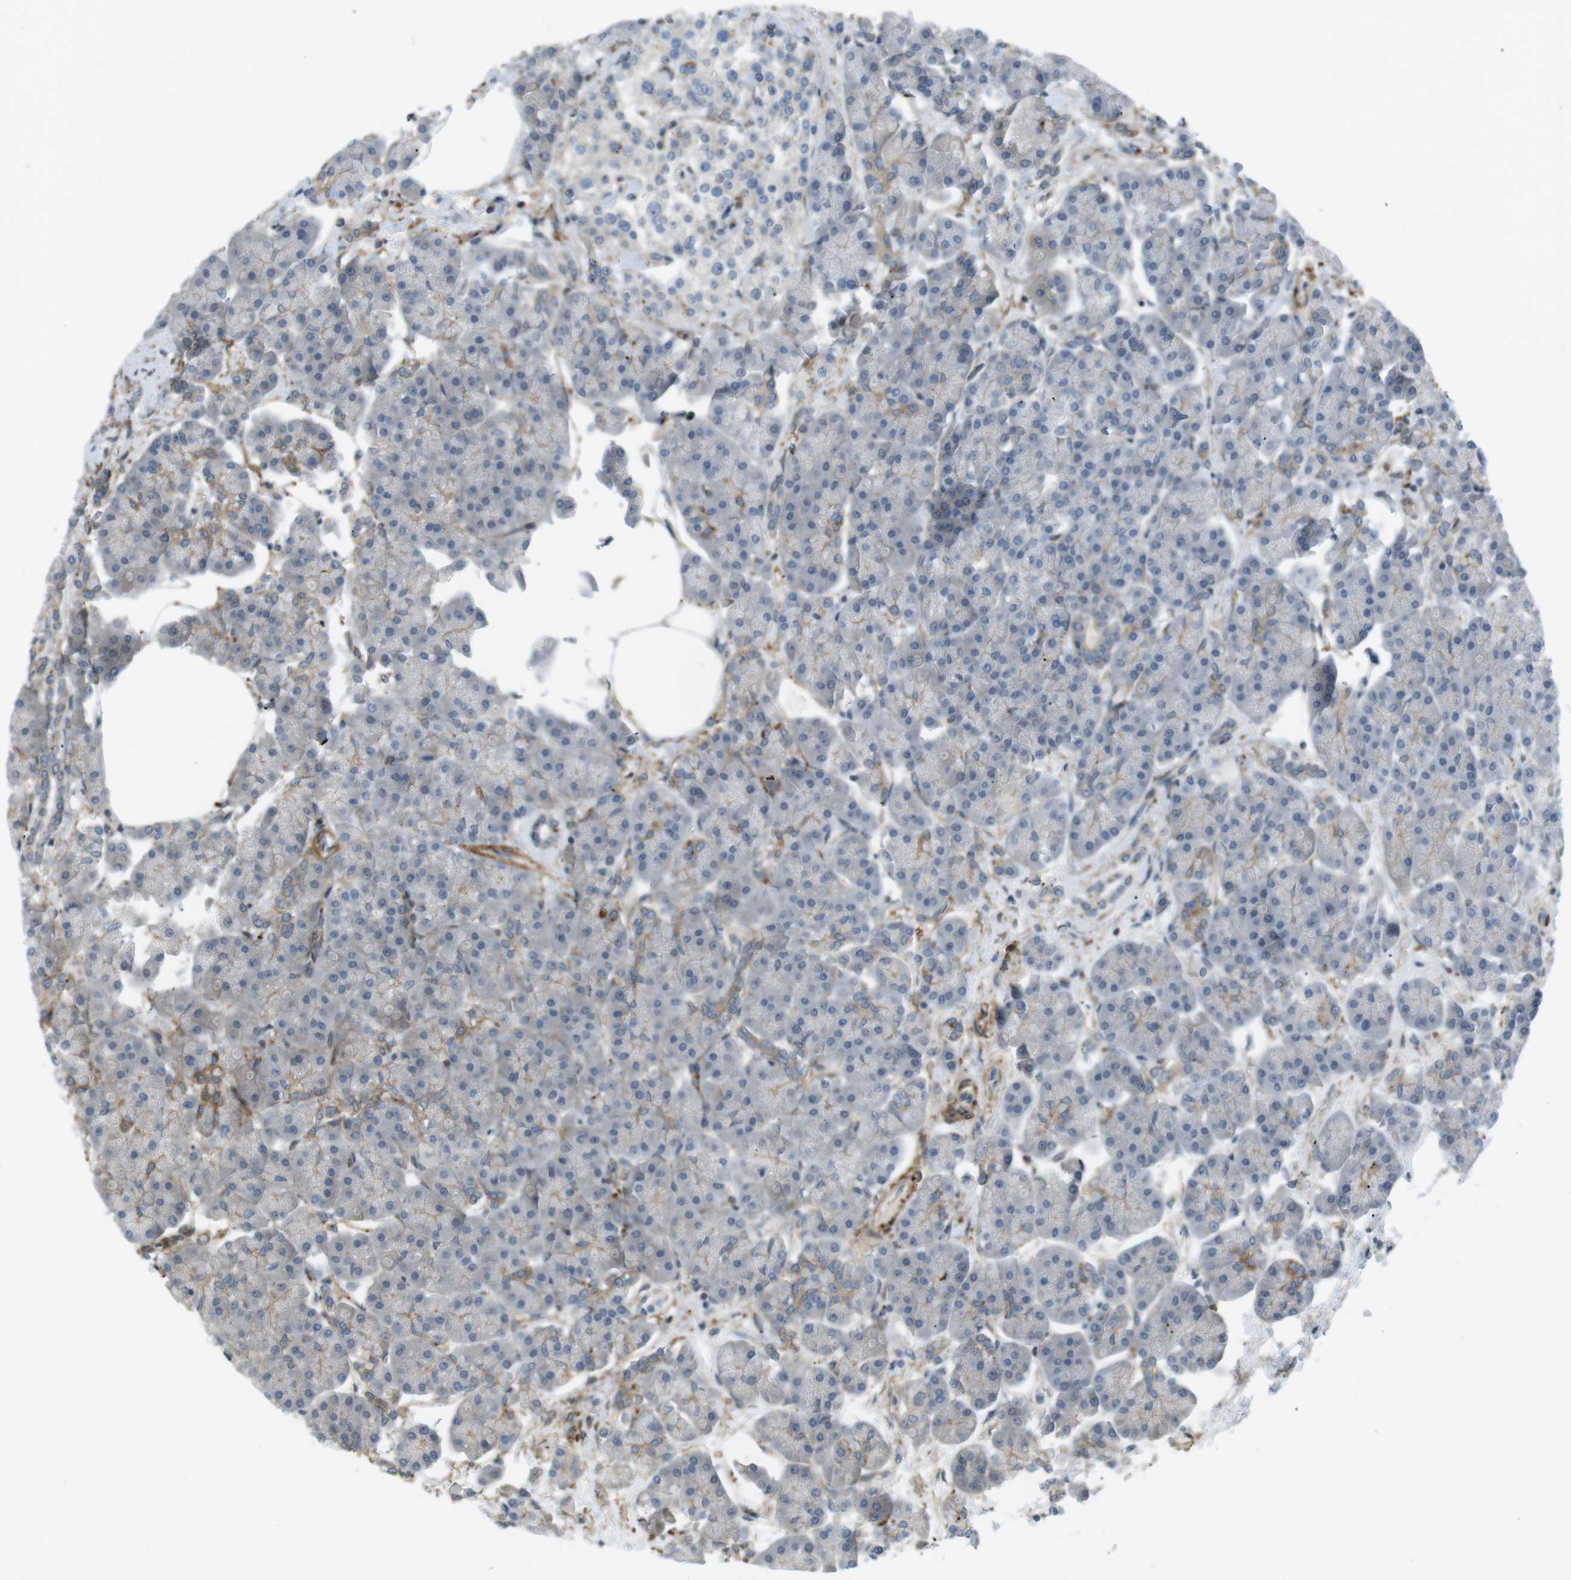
{"staining": {"intensity": "weak", "quantity": "<25%", "location": "cytoplasmic/membranous"}, "tissue": "pancreas", "cell_type": "Exocrine glandular cells", "image_type": "normal", "snomed": [{"axis": "morphology", "description": "Normal tissue, NOS"}, {"axis": "topography", "description": "Pancreas"}], "caption": "Human pancreas stained for a protein using IHC exhibits no positivity in exocrine glandular cells.", "gene": "KANK2", "patient": {"sex": "female", "age": 70}}